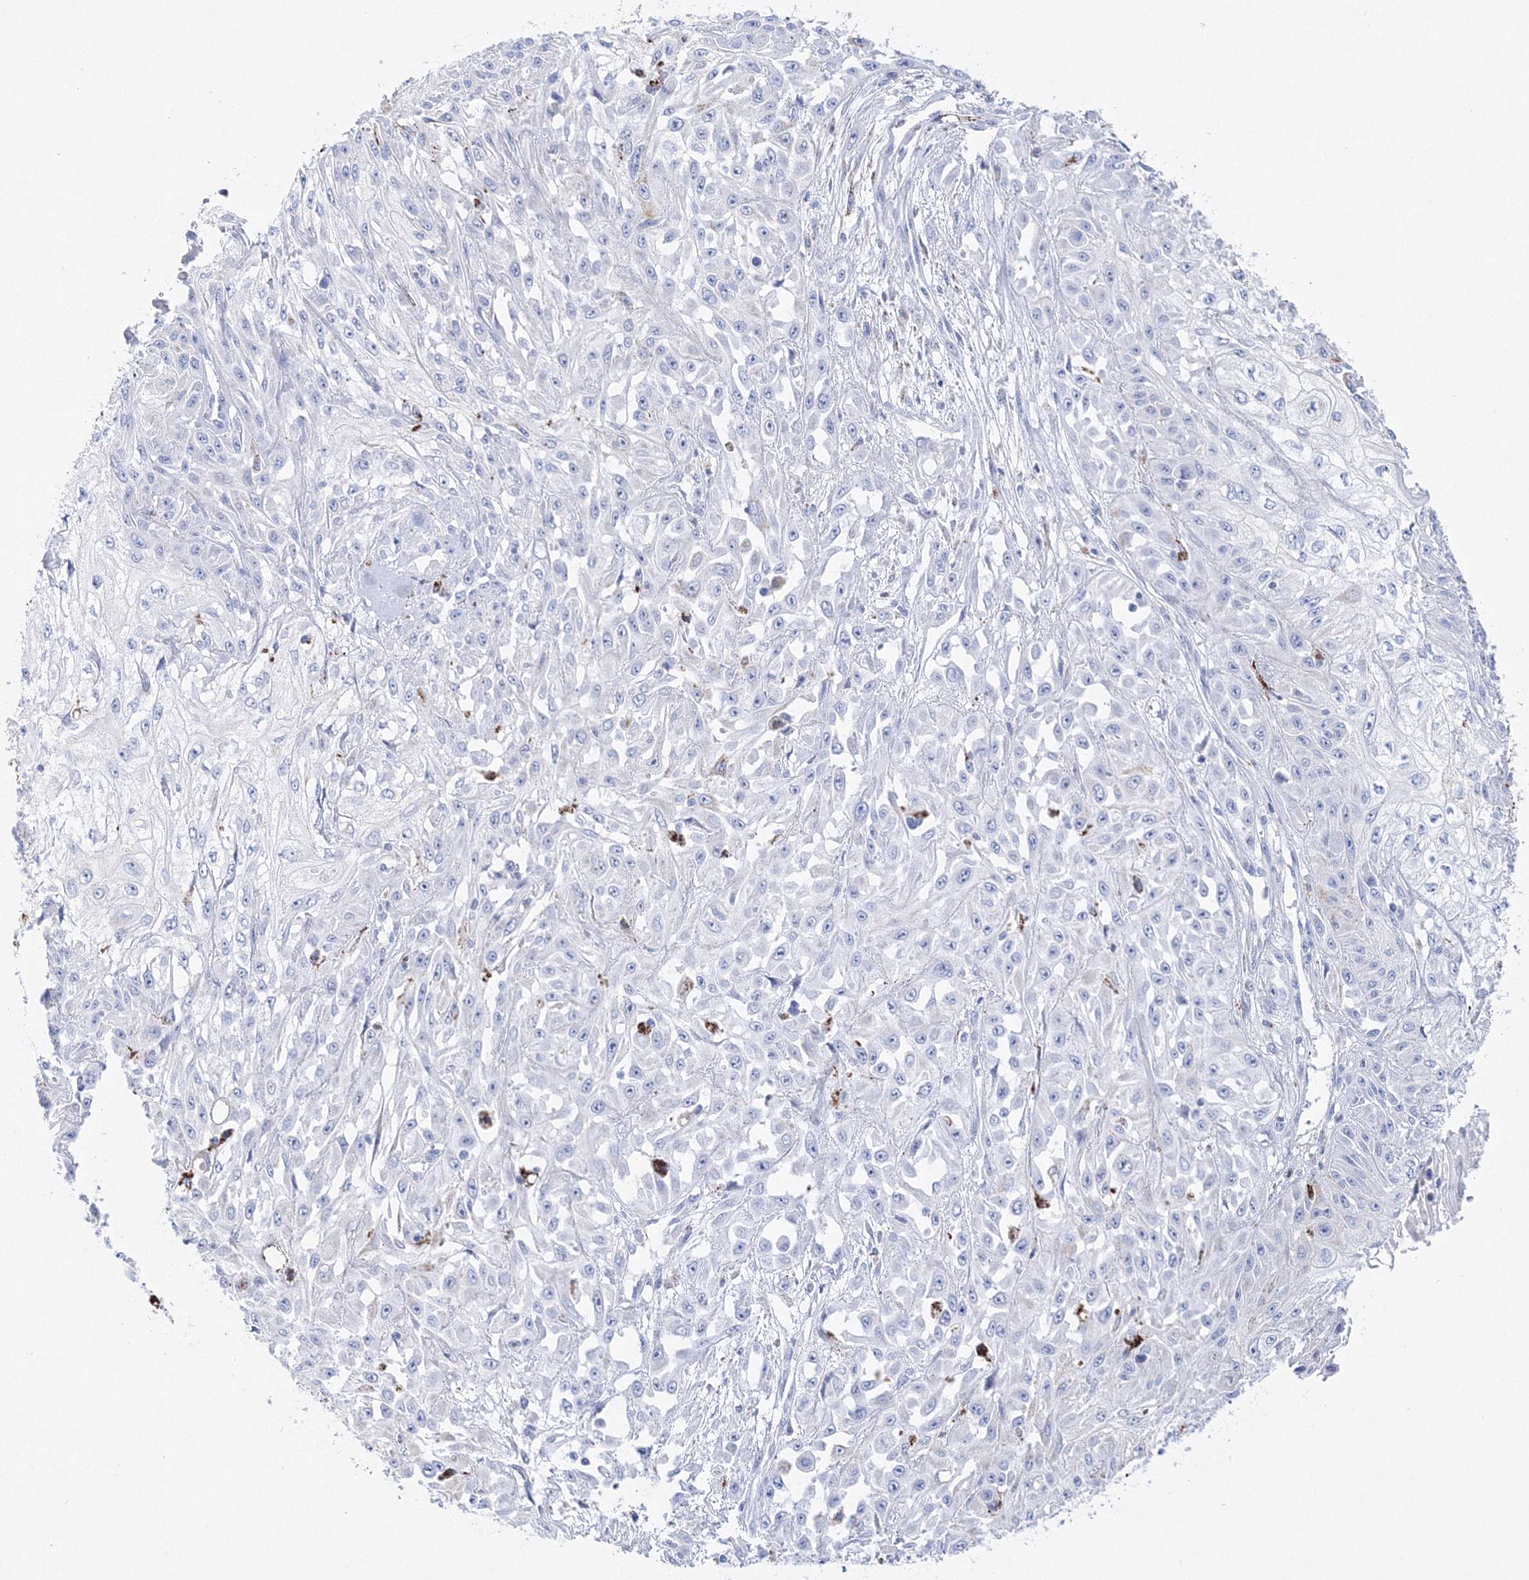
{"staining": {"intensity": "negative", "quantity": "none", "location": "none"}, "tissue": "skin cancer", "cell_type": "Tumor cells", "image_type": "cancer", "snomed": [{"axis": "morphology", "description": "Squamous cell carcinoma, NOS"}, {"axis": "morphology", "description": "Squamous cell carcinoma, metastatic, NOS"}, {"axis": "topography", "description": "Skin"}, {"axis": "topography", "description": "Lymph node"}], "caption": "There is no significant expression in tumor cells of skin squamous cell carcinoma.", "gene": "MERTK", "patient": {"sex": "male", "age": 75}}